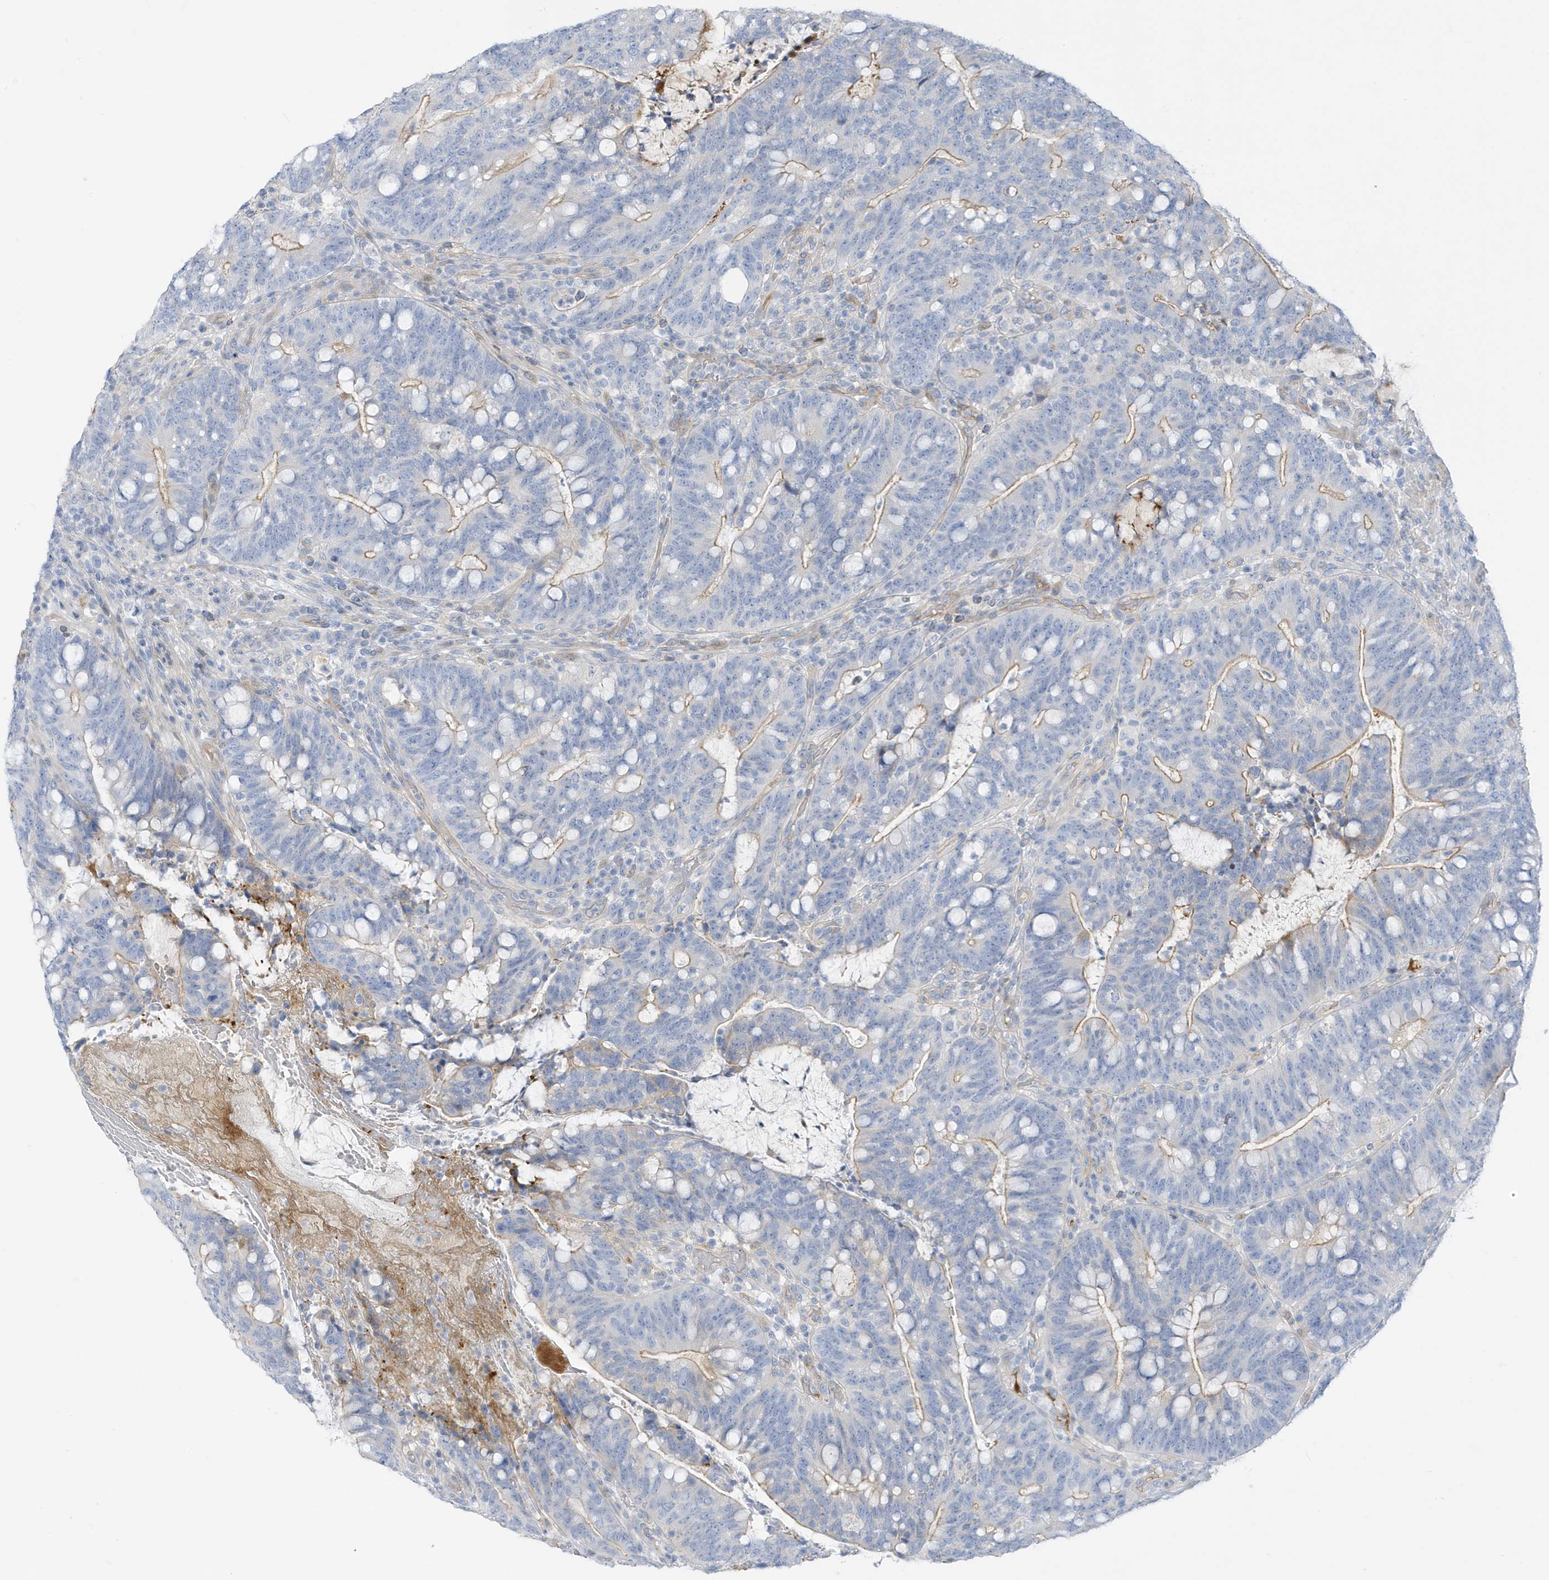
{"staining": {"intensity": "weak", "quantity": ">75%", "location": "cytoplasmic/membranous"}, "tissue": "colorectal cancer", "cell_type": "Tumor cells", "image_type": "cancer", "snomed": [{"axis": "morphology", "description": "Adenocarcinoma, NOS"}, {"axis": "topography", "description": "Colon"}], "caption": "DAB (3,3'-diaminobenzidine) immunohistochemical staining of human colorectal cancer reveals weak cytoplasmic/membranous protein expression in approximately >75% of tumor cells.", "gene": "ATP13A5", "patient": {"sex": "female", "age": 66}}